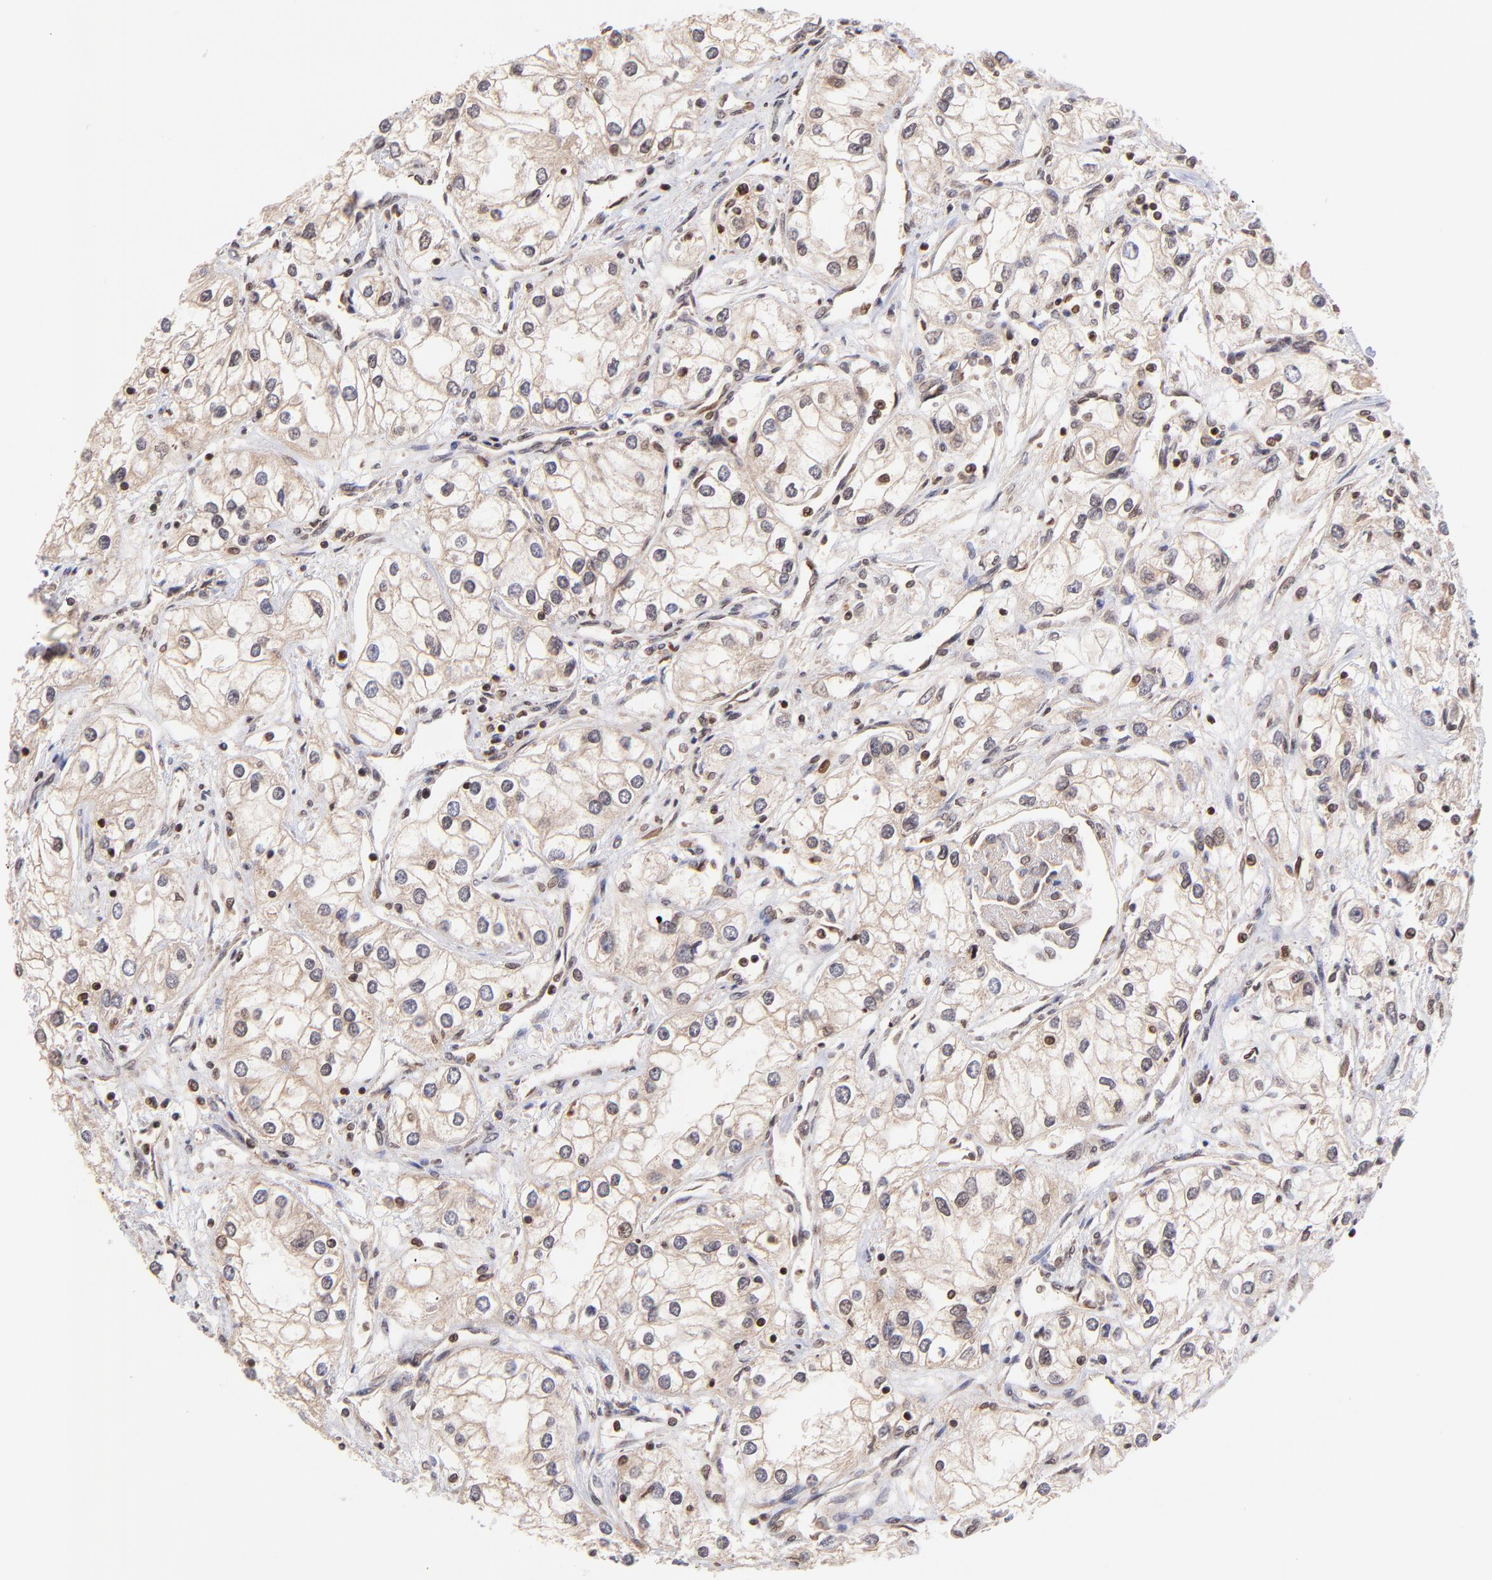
{"staining": {"intensity": "weak", "quantity": ">75%", "location": "cytoplasmic/membranous"}, "tissue": "renal cancer", "cell_type": "Tumor cells", "image_type": "cancer", "snomed": [{"axis": "morphology", "description": "Adenocarcinoma, NOS"}, {"axis": "topography", "description": "Kidney"}], "caption": "Immunohistochemistry of adenocarcinoma (renal) shows low levels of weak cytoplasmic/membranous expression in about >75% of tumor cells.", "gene": "WDR25", "patient": {"sex": "male", "age": 57}}